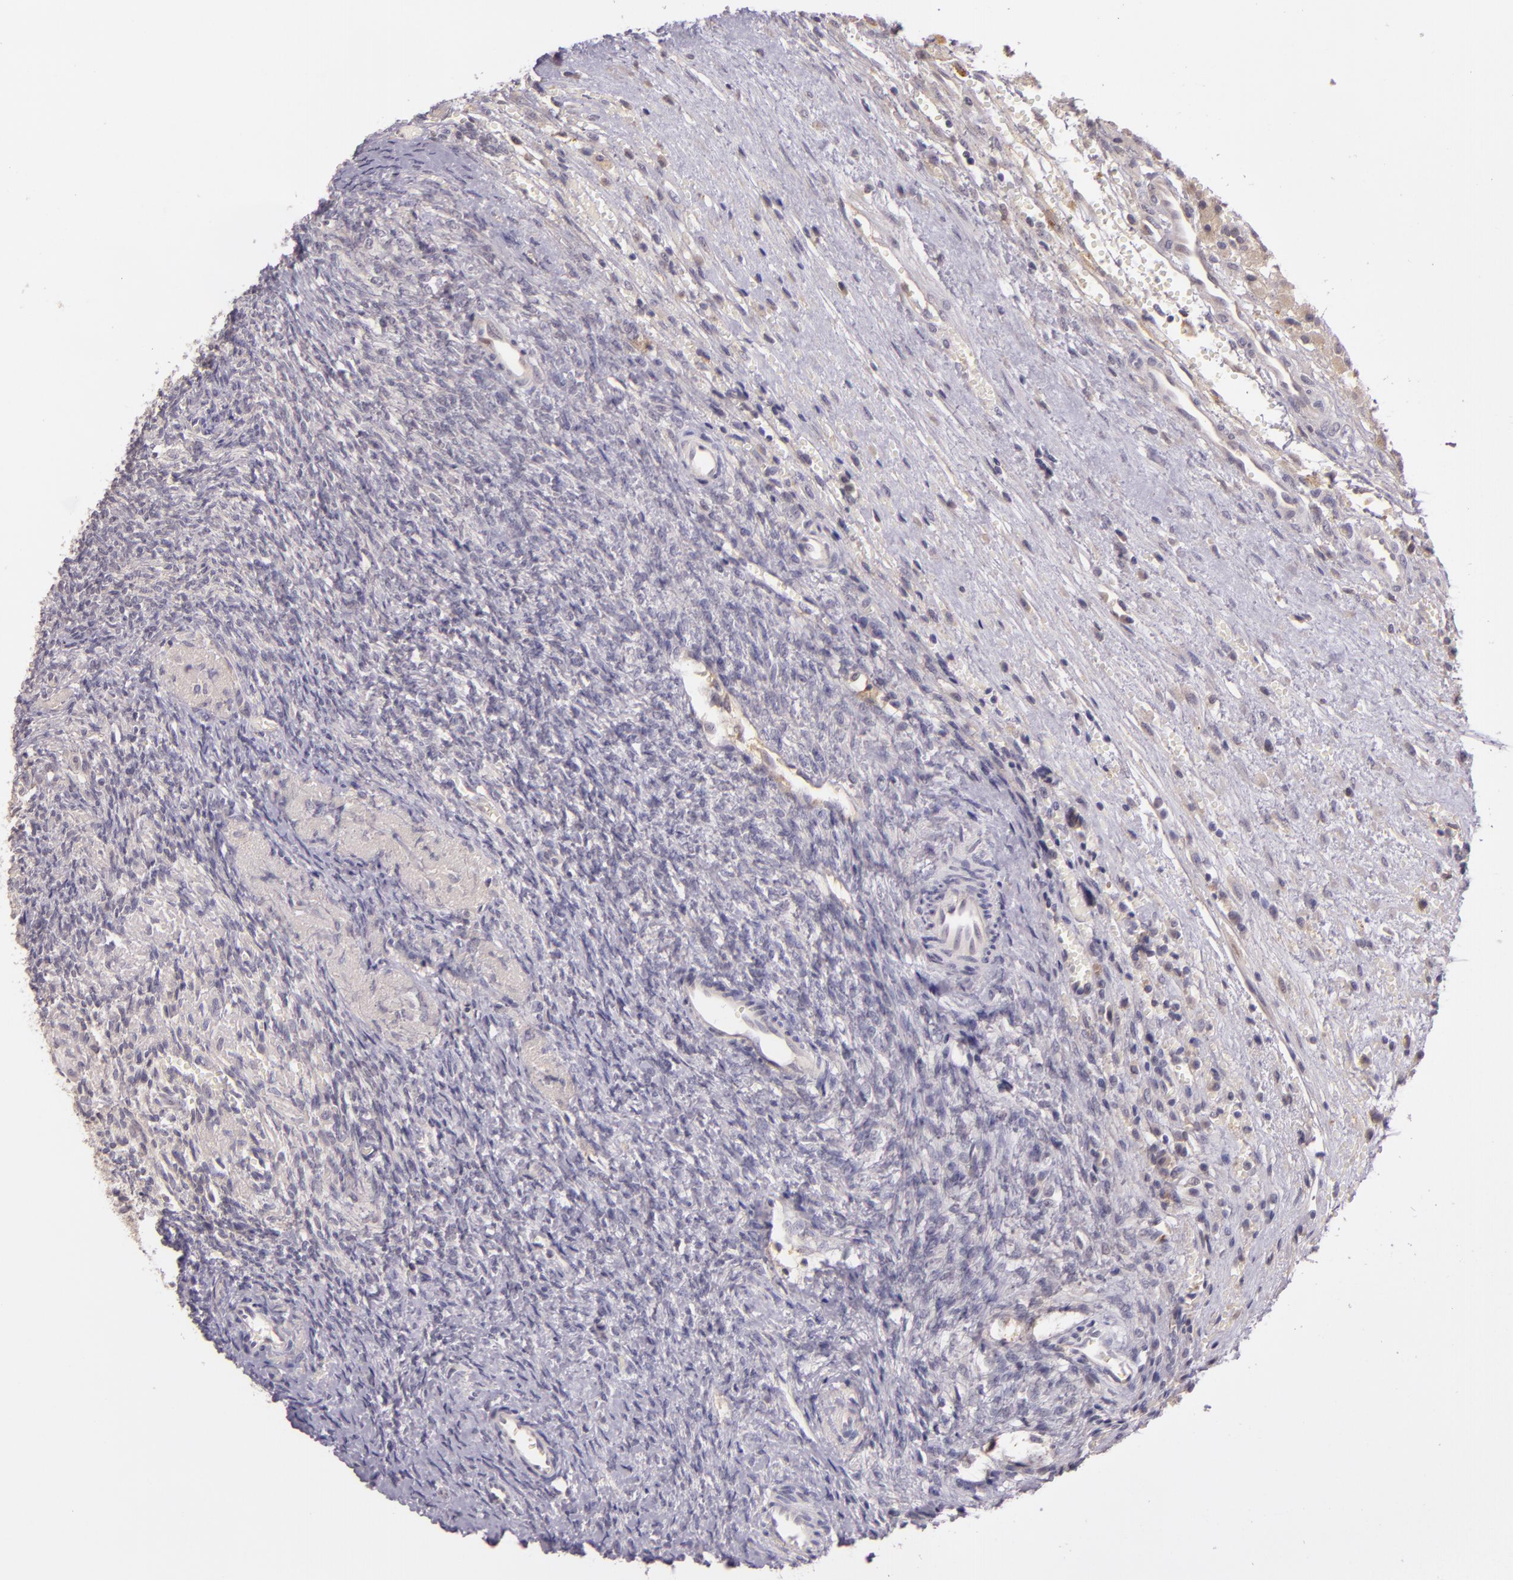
{"staining": {"intensity": "negative", "quantity": "none", "location": "none"}, "tissue": "ovary", "cell_type": "Follicle cells", "image_type": "normal", "snomed": [{"axis": "morphology", "description": "Normal tissue, NOS"}, {"axis": "topography", "description": "Ovary"}], "caption": "Ovary stained for a protein using immunohistochemistry reveals no expression follicle cells.", "gene": "ARMH4", "patient": {"sex": "female", "age": 56}}